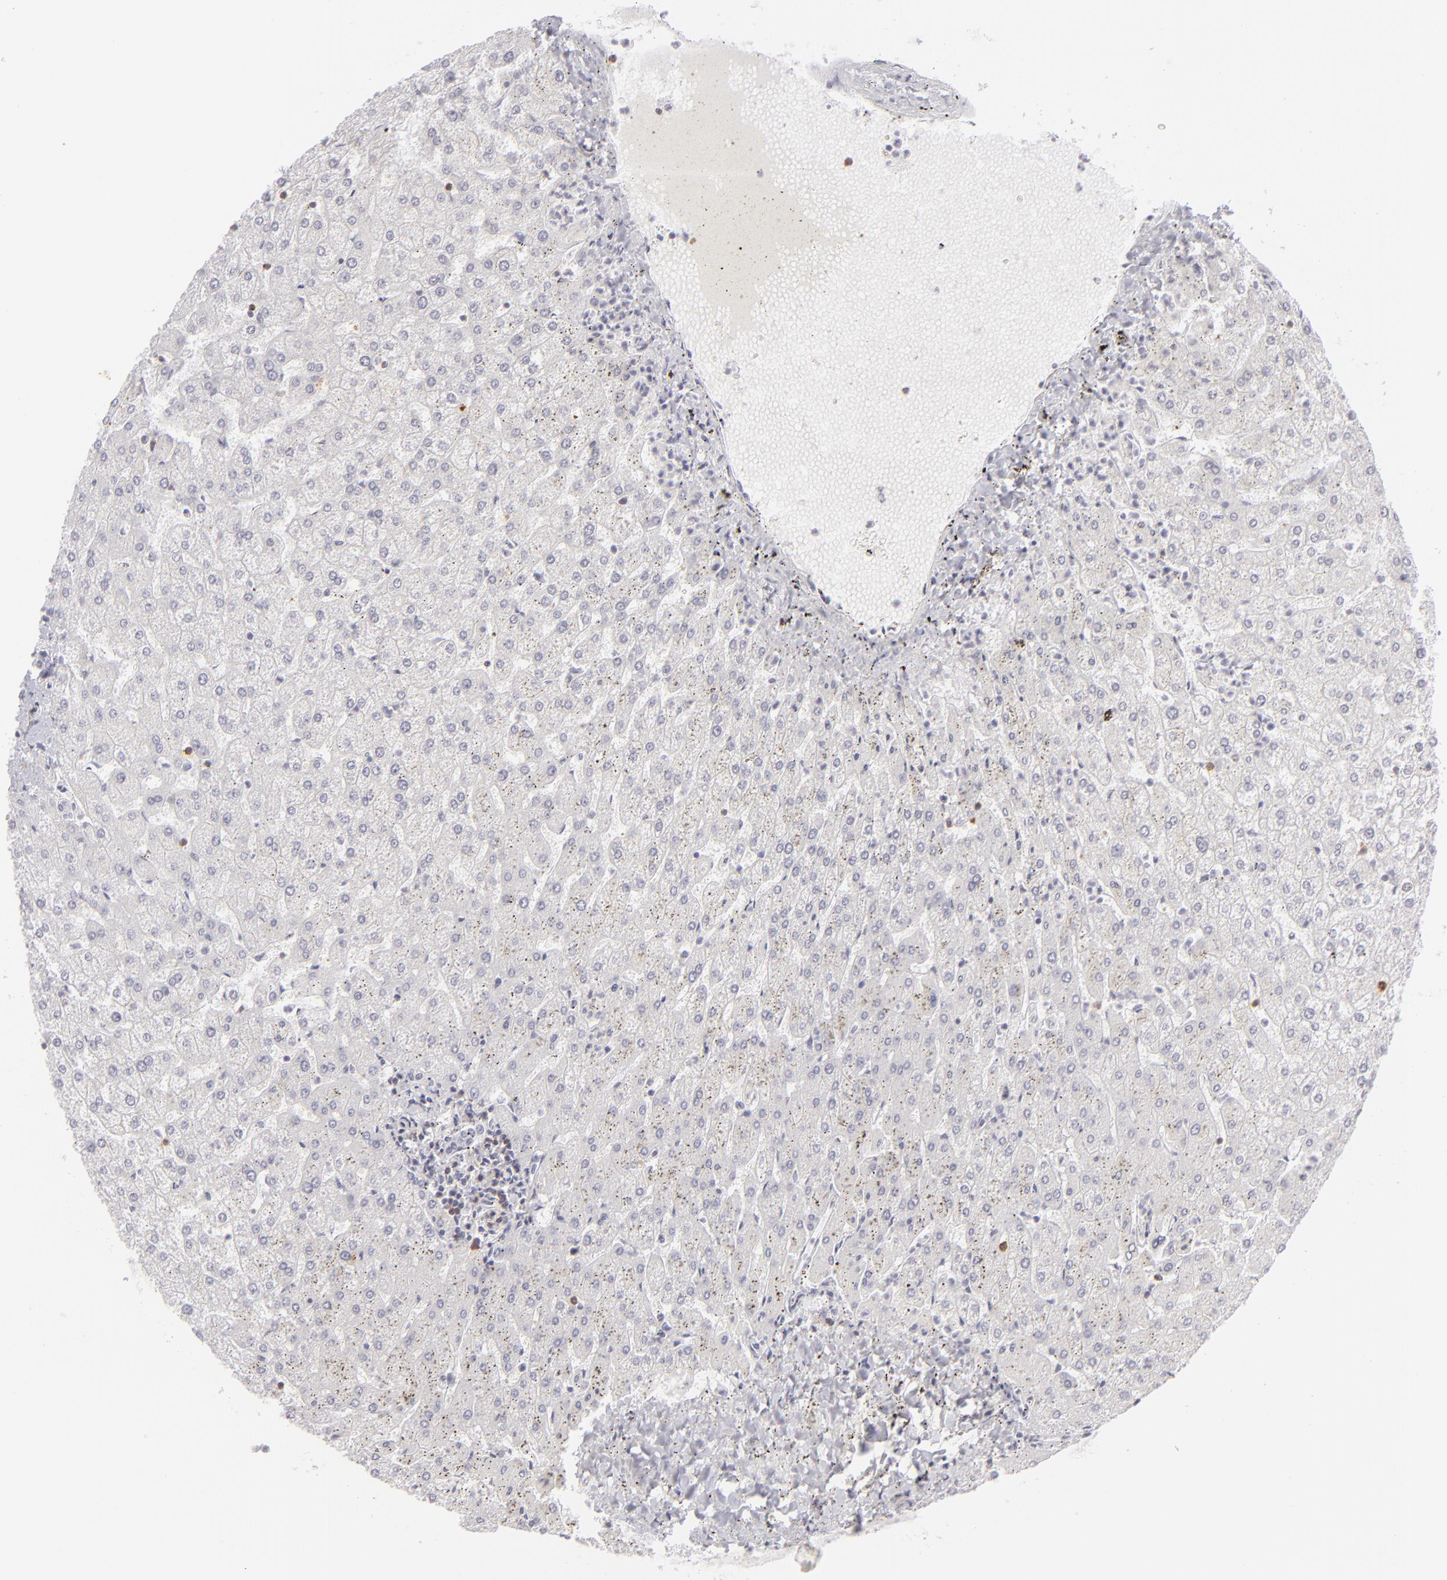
{"staining": {"intensity": "negative", "quantity": "none", "location": "none"}, "tissue": "liver", "cell_type": "Cholangiocytes", "image_type": "normal", "snomed": [{"axis": "morphology", "description": "Normal tissue, NOS"}, {"axis": "topography", "description": "Liver"}], "caption": "Liver stained for a protein using IHC shows no positivity cholangiocytes.", "gene": "CD7", "patient": {"sex": "female", "age": 32}}